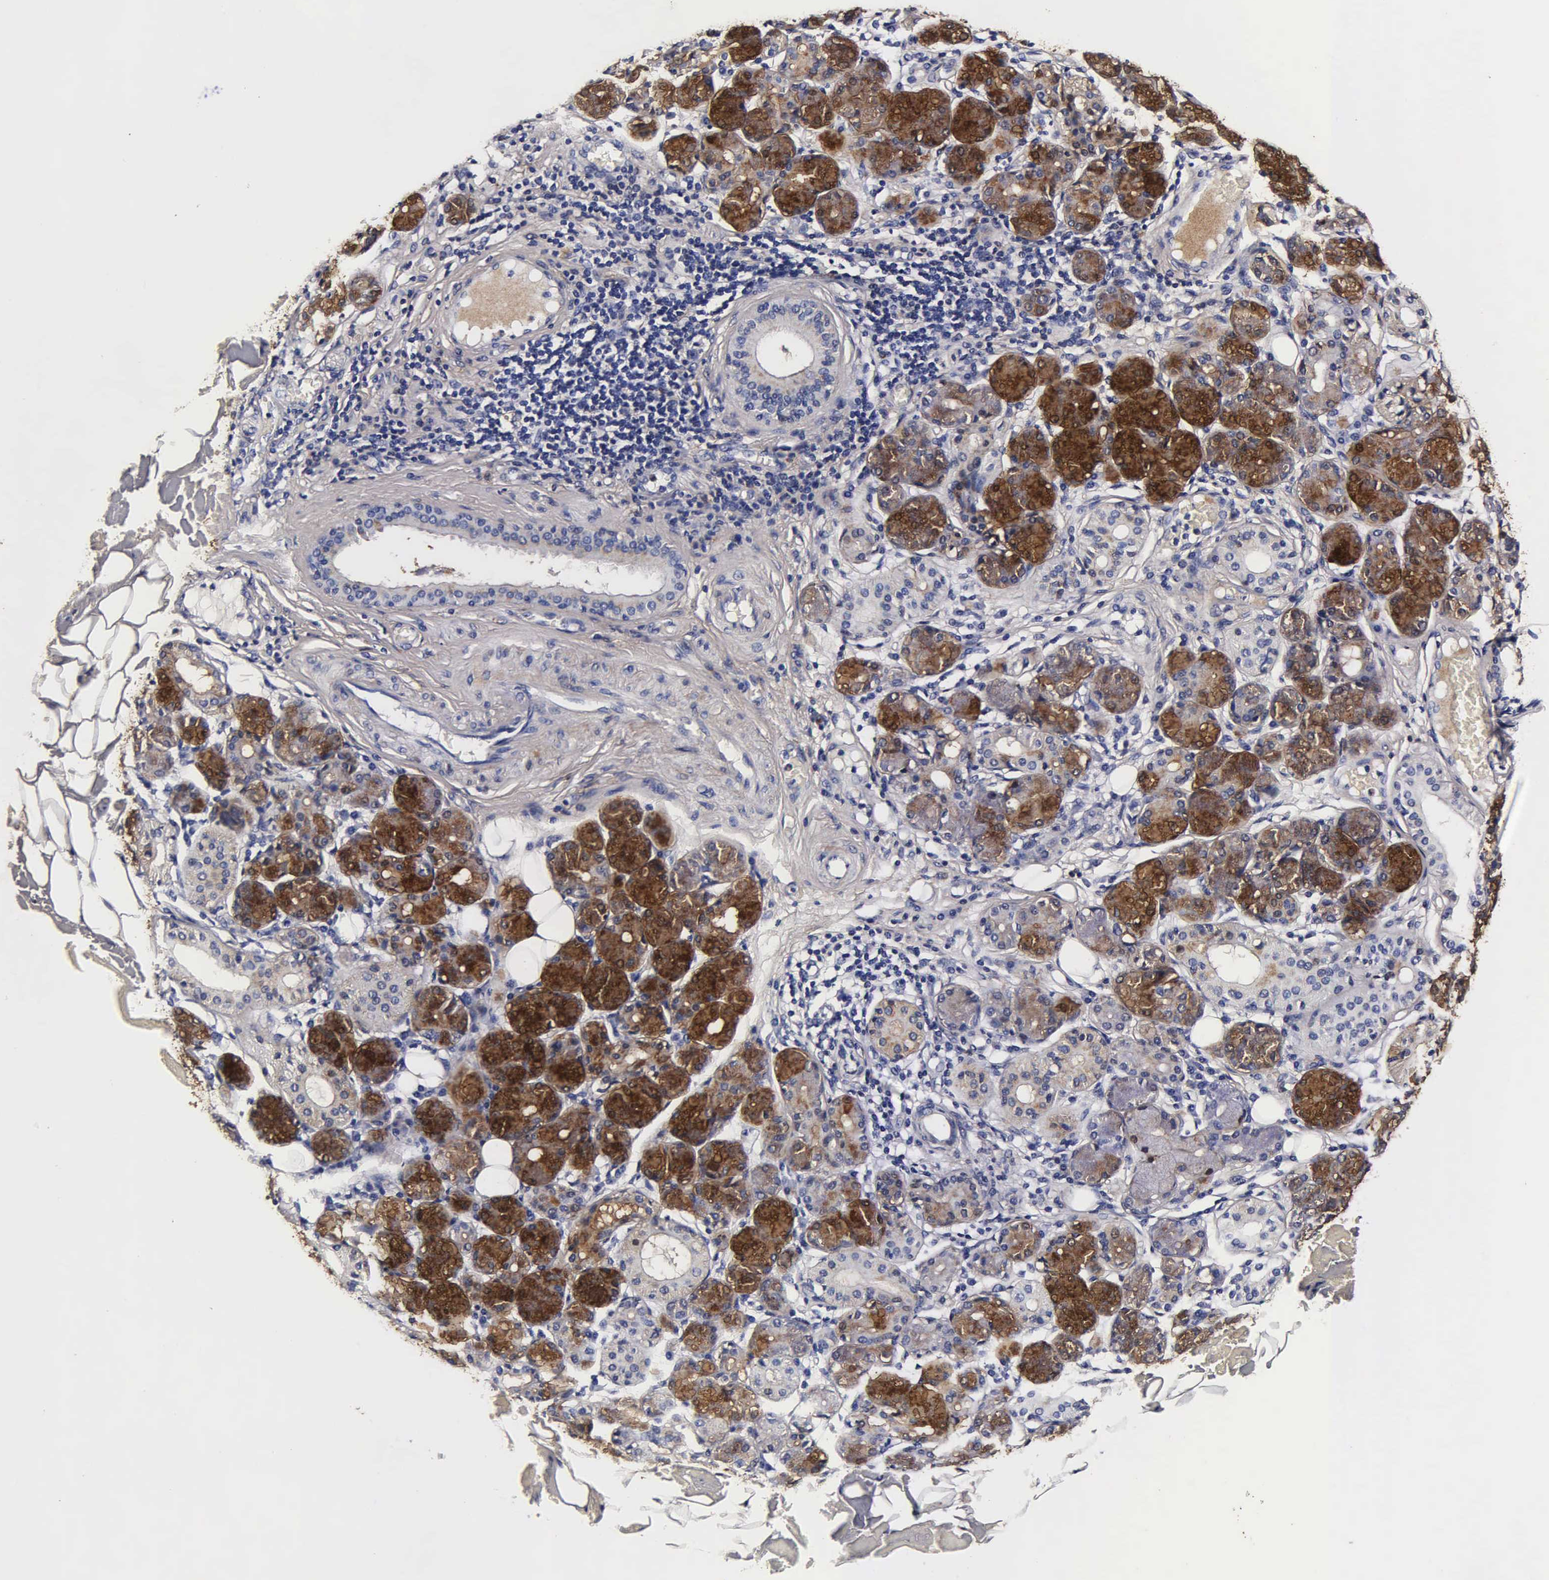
{"staining": {"intensity": "strong", "quantity": ">75%", "location": "cytoplasmic/membranous"}, "tissue": "salivary gland", "cell_type": "Glandular cells", "image_type": "normal", "snomed": [{"axis": "morphology", "description": "Normal tissue, NOS"}, {"axis": "topography", "description": "Salivary gland"}, {"axis": "topography", "description": "Peripheral nerve tissue"}], "caption": "A brown stain highlights strong cytoplasmic/membranous staining of a protein in glandular cells of unremarkable salivary gland. (IHC, brightfield microscopy, high magnification).", "gene": "CST3", "patient": {"sex": "male", "age": 62}}